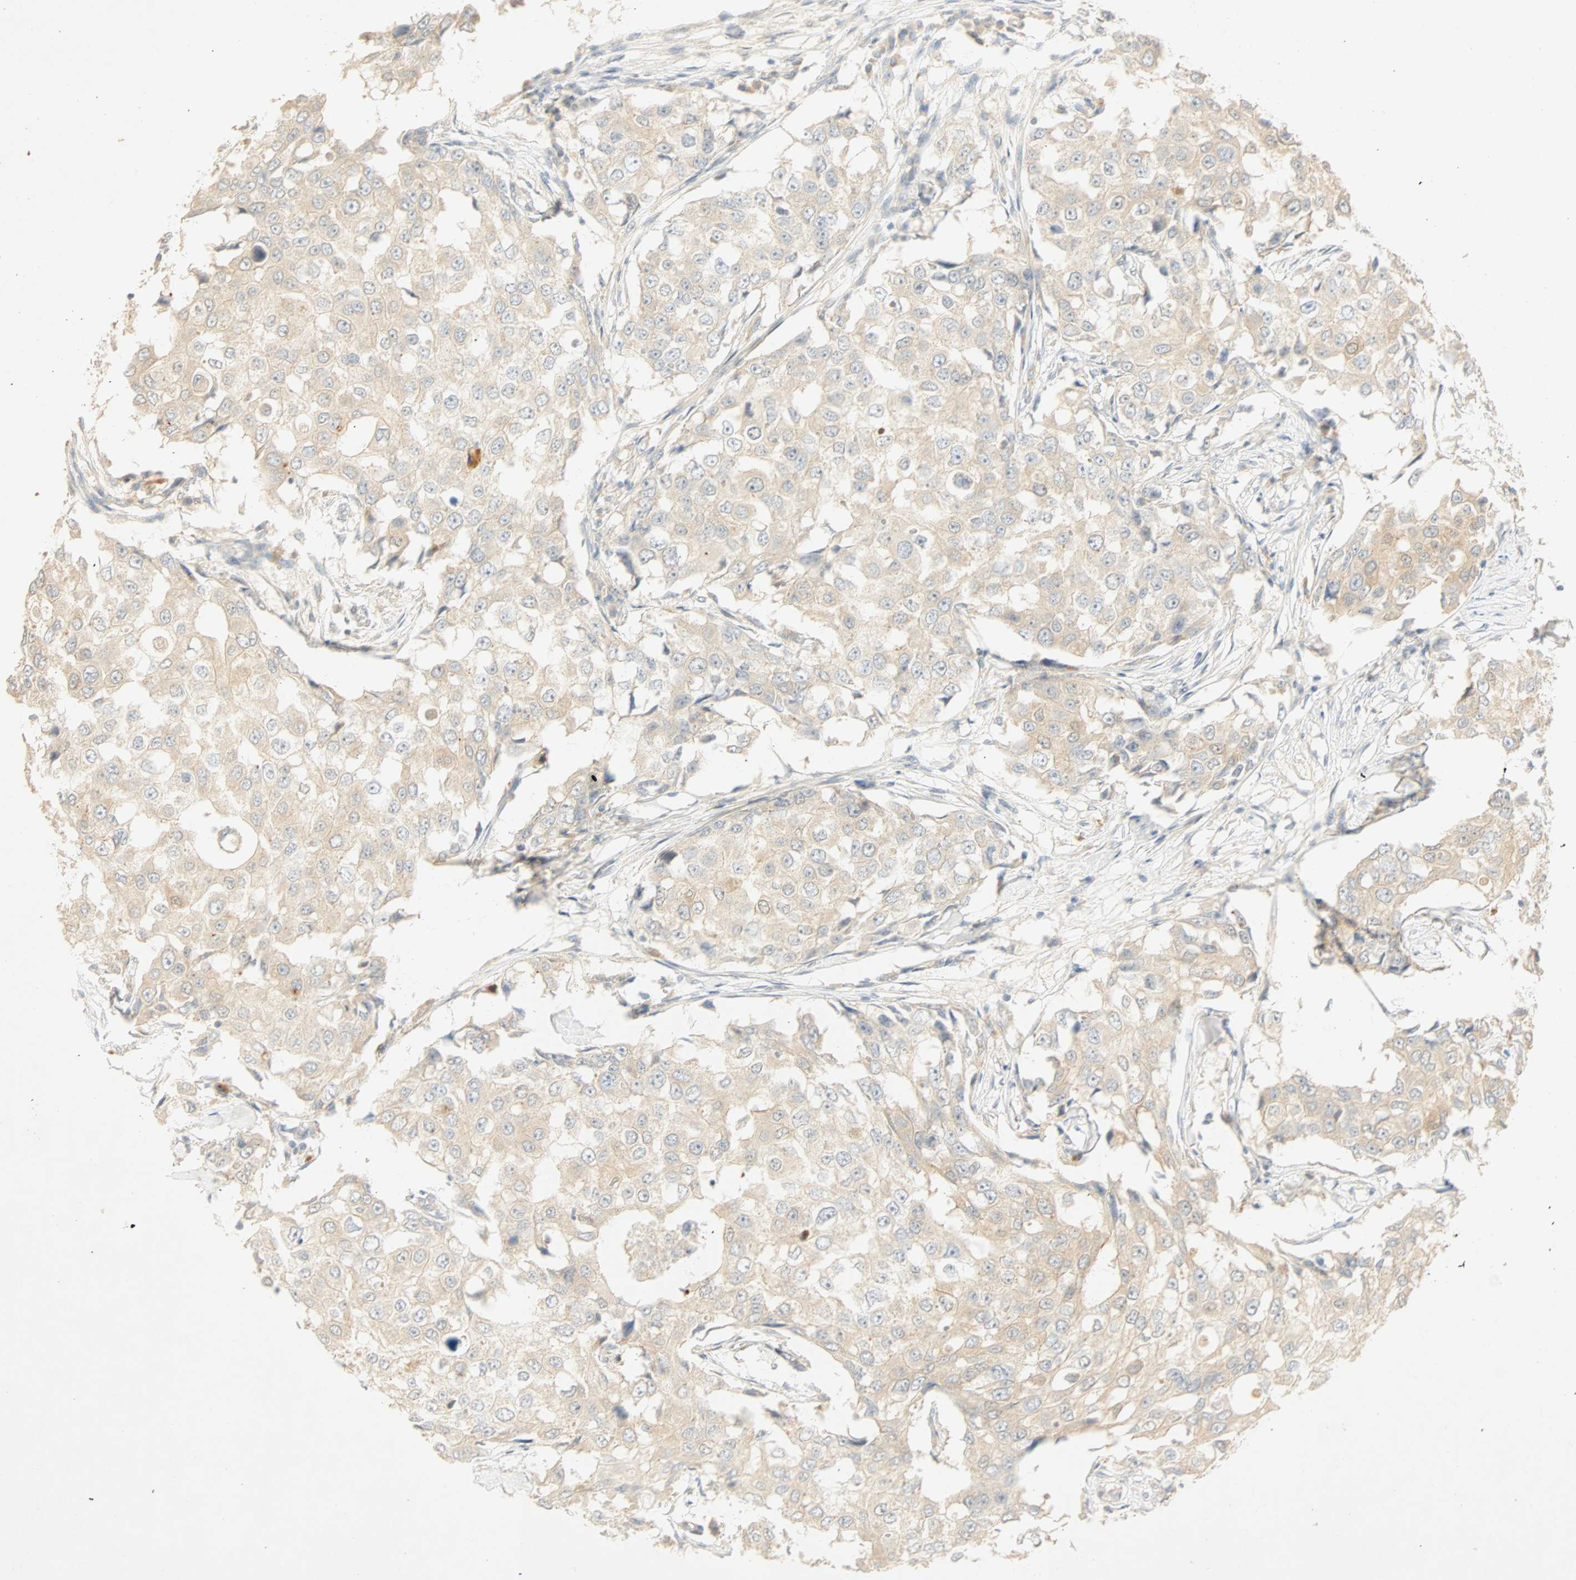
{"staining": {"intensity": "weak", "quantity": "25%-75%", "location": "cytoplasmic/membranous"}, "tissue": "breast cancer", "cell_type": "Tumor cells", "image_type": "cancer", "snomed": [{"axis": "morphology", "description": "Duct carcinoma"}, {"axis": "topography", "description": "Breast"}], "caption": "About 25%-75% of tumor cells in breast intraductal carcinoma show weak cytoplasmic/membranous protein positivity as visualized by brown immunohistochemical staining.", "gene": "SELENBP1", "patient": {"sex": "female", "age": 27}}